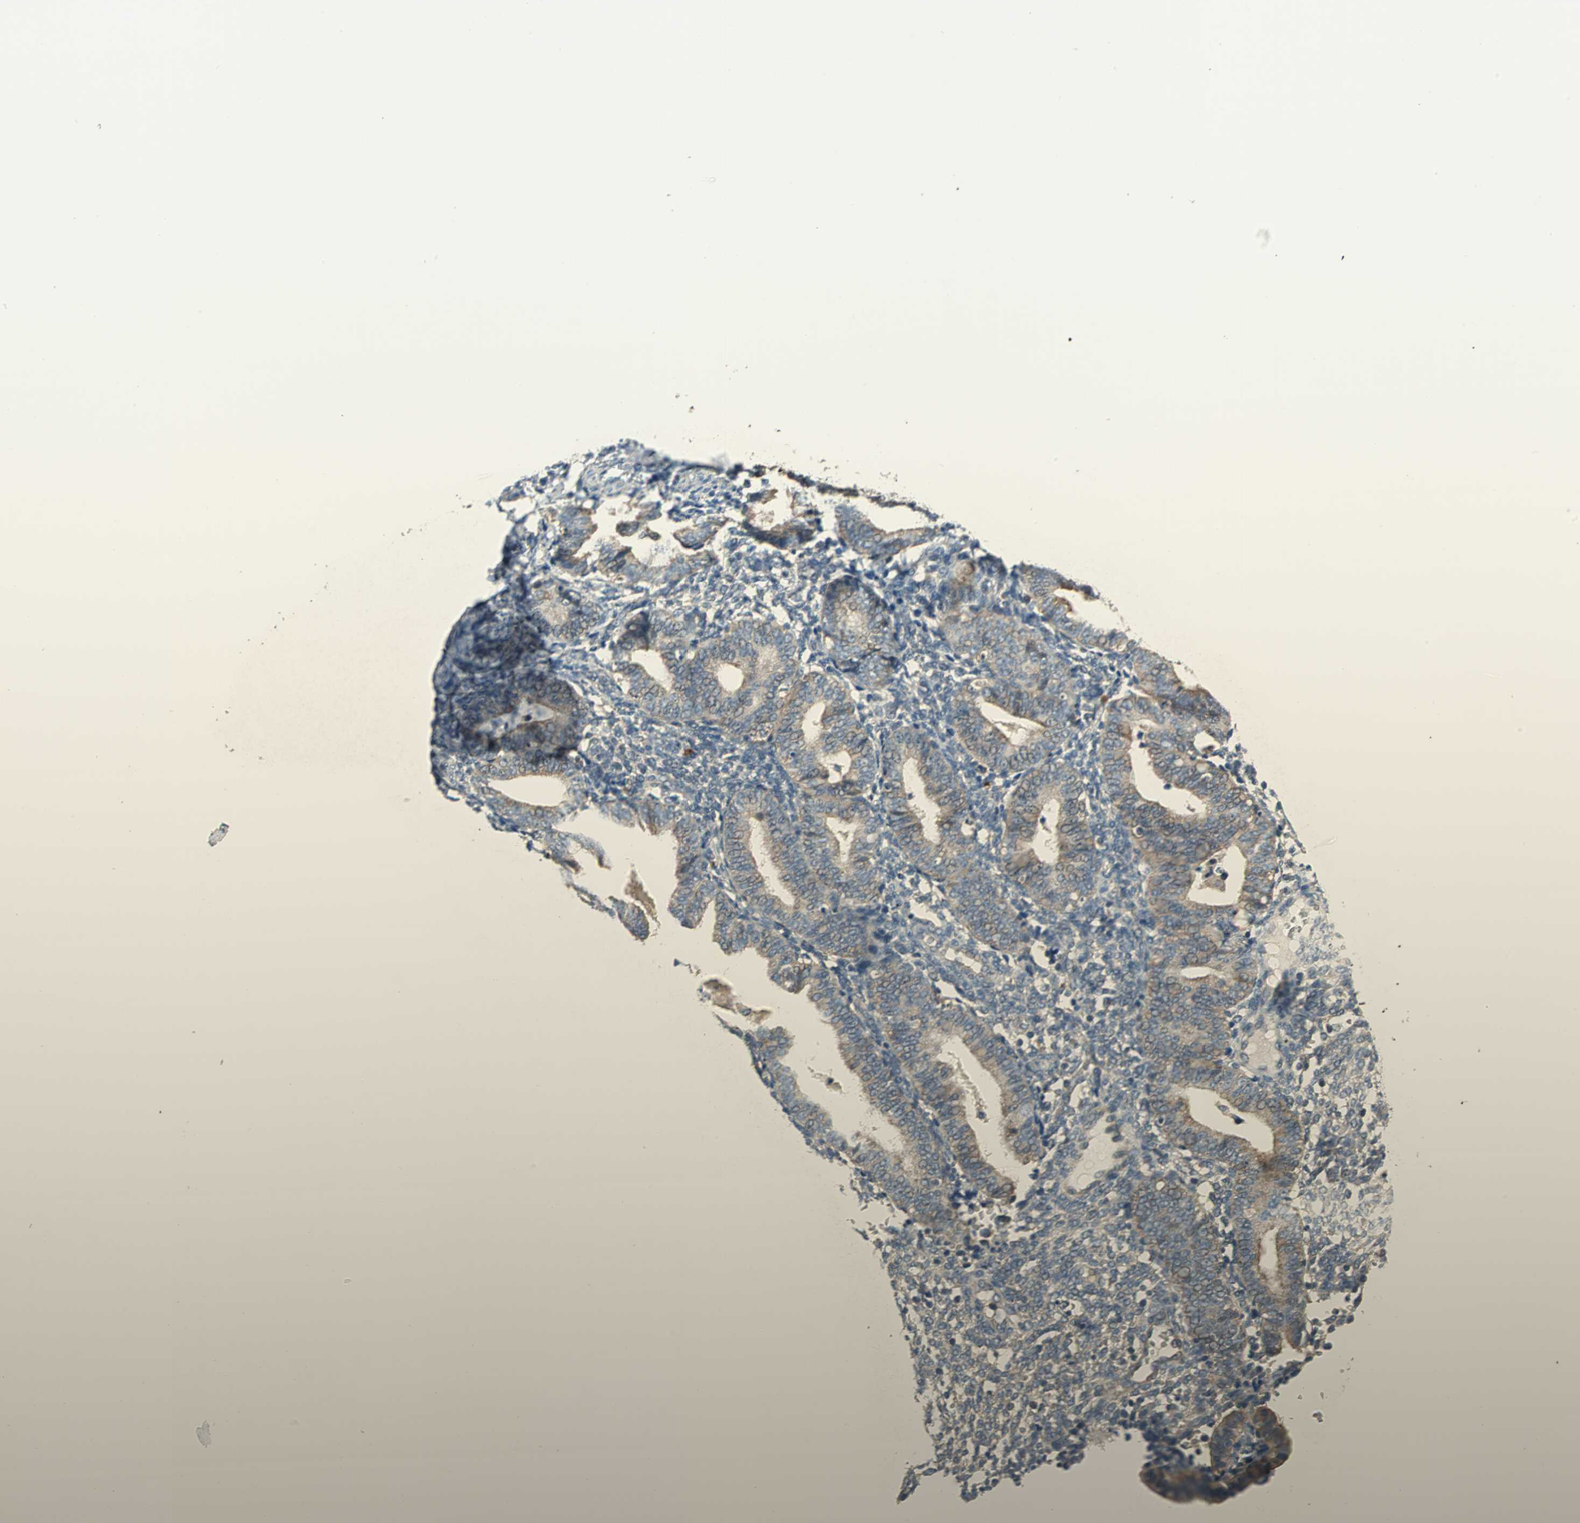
{"staining": {"intensity": "weak", "quantity": "<25%", "location": "cytoplasmic/membranous"}, "tissue": "endometrium", "cell_type": "Cells in endometrial stroma", "image_type": "normal", "snomed": [{"axis": "morphology", "description": "Normal tissue, NOS"}, {"axis": "topography", "description": "Endometrium"}], "caption": "Human endometrium stained for a protein using immunohistochemistry (IHC) reveals no expression in cells in endometrial stroma.", "gene": "TRAK1", "patient": {"sex": "female", "age": 61}}